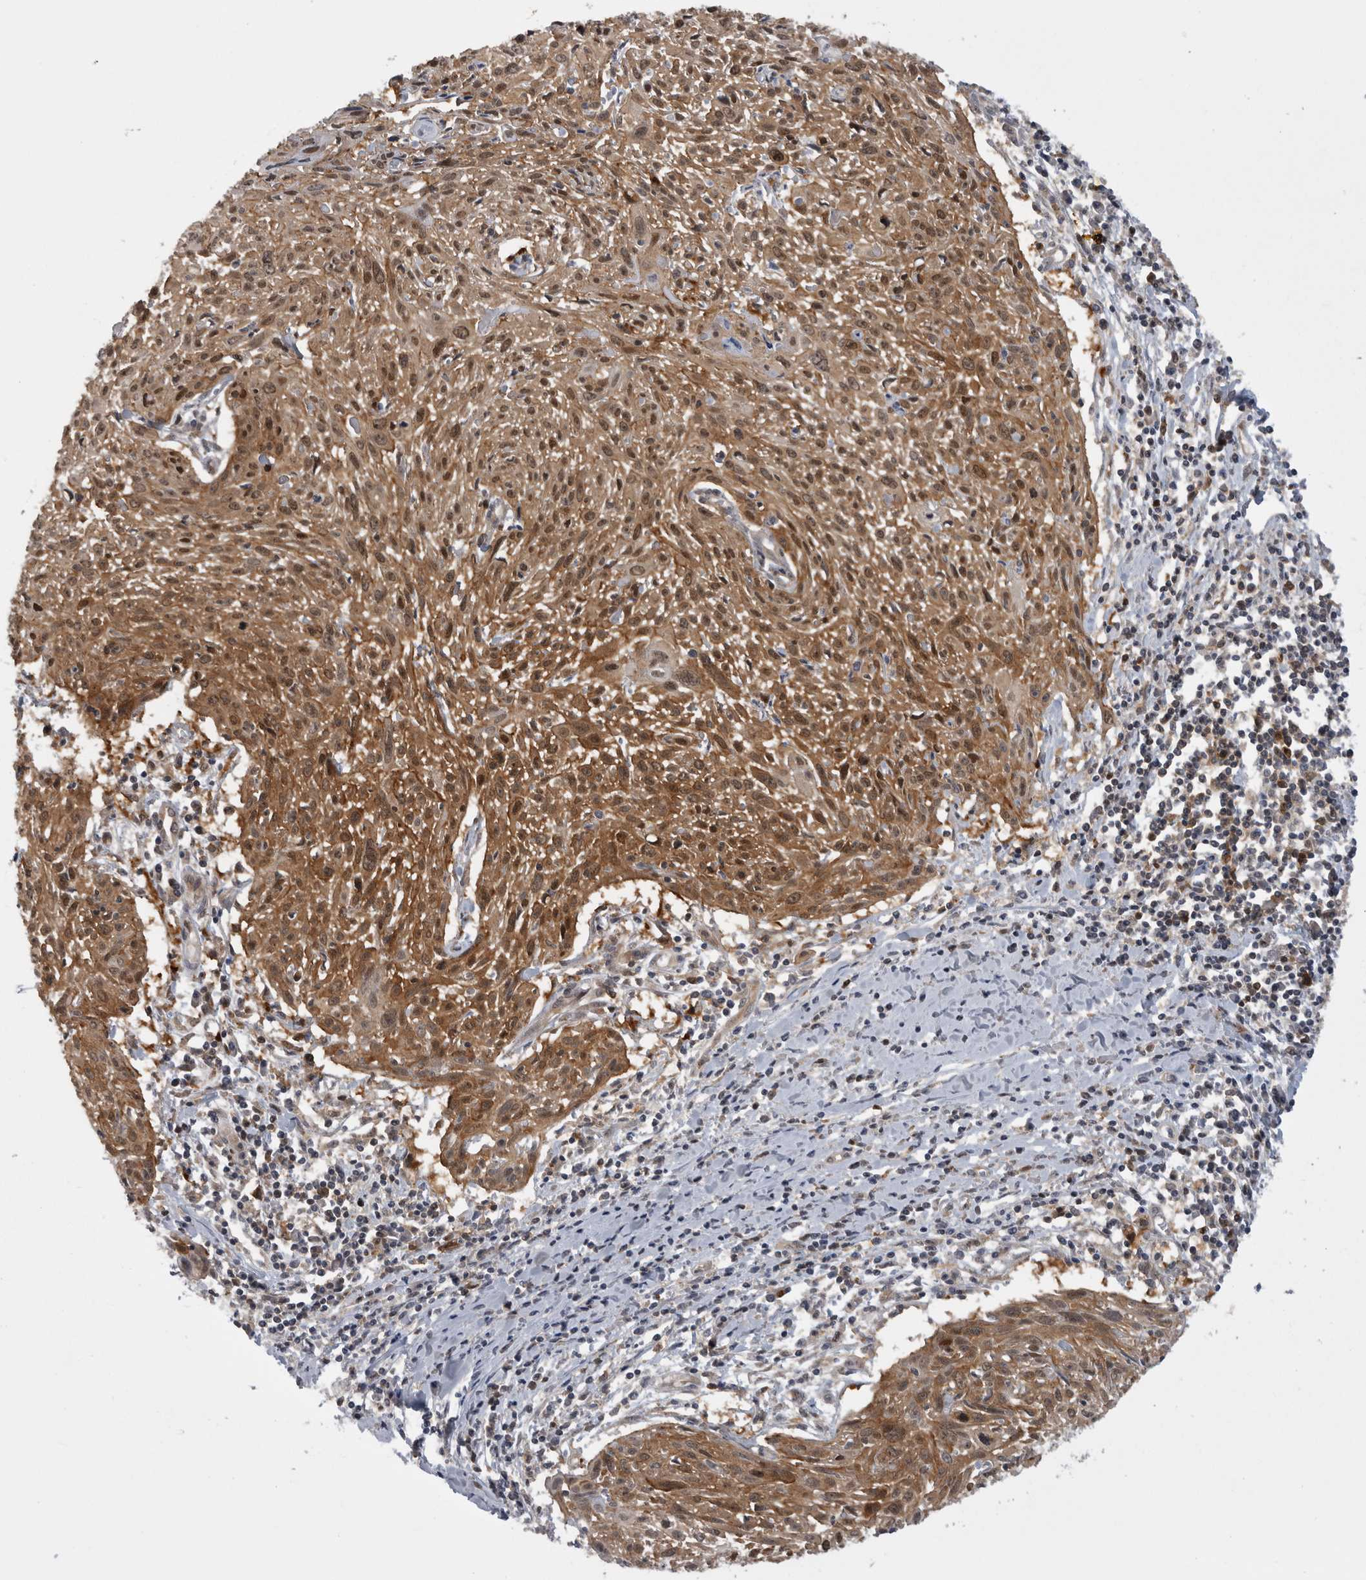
{"staining": {"intensity": "moderate", "quantity": ">75%", "location": "cytoplasmic/membranous,nuclear"}, "tissue": "cervical cancer", "cell_type": "Tumor cells", "image_type": "cancer", "snomed": [{"axis": "morphology", "description": "Squamous cell carcinoma, NOS"}, {"axis": "topography", "description": "Cervix"}], "caption": "A histopathology image of cervical cancer stained for a protein shows moderate cytoplasmic/membranous and nuclear brown staining in tumor cells.", "gene": "CACYBP", "patient": {"sex": "female", "age": 51}}